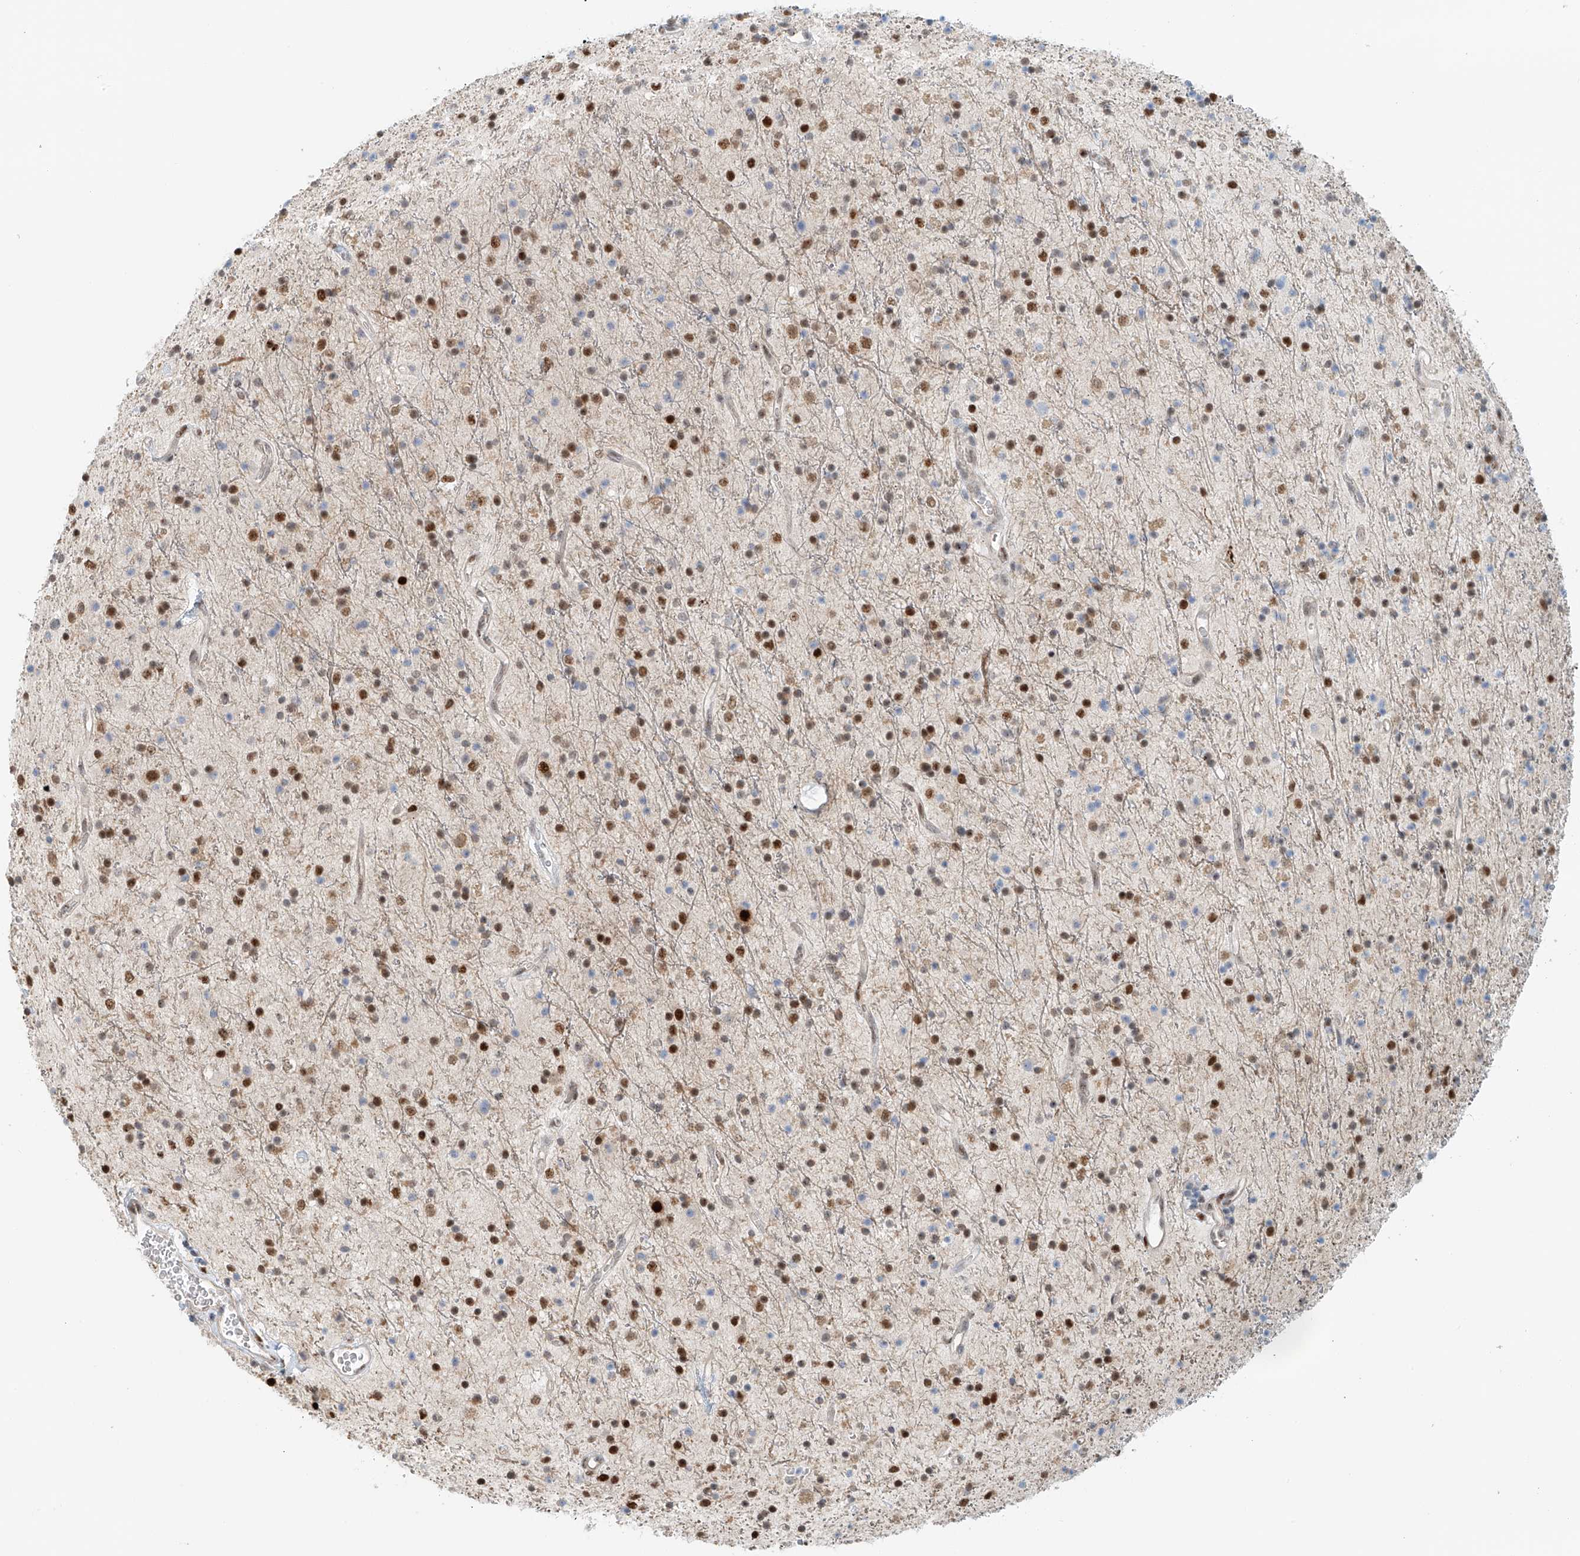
{"staining": {"intensity": "moderate", "quantity": ">75%", "location": "nuclear"}, "tissue": "glioma", "cell_type": "Tumor cells", "image_type": "cancer", "snomed": [{"axis": "morphology", "description": "Glioma, malignant, High grade"}, {"axis": "topography", "description": "Brain"}], "caption": "DAB immunohistochemical staining of human malignant glioma (high-grade) shows moderate nuclear protein staining in approximately >75% of tumor cells.", "gene": "ZNF514", "patient": {"sex": "male", "age": 34}}